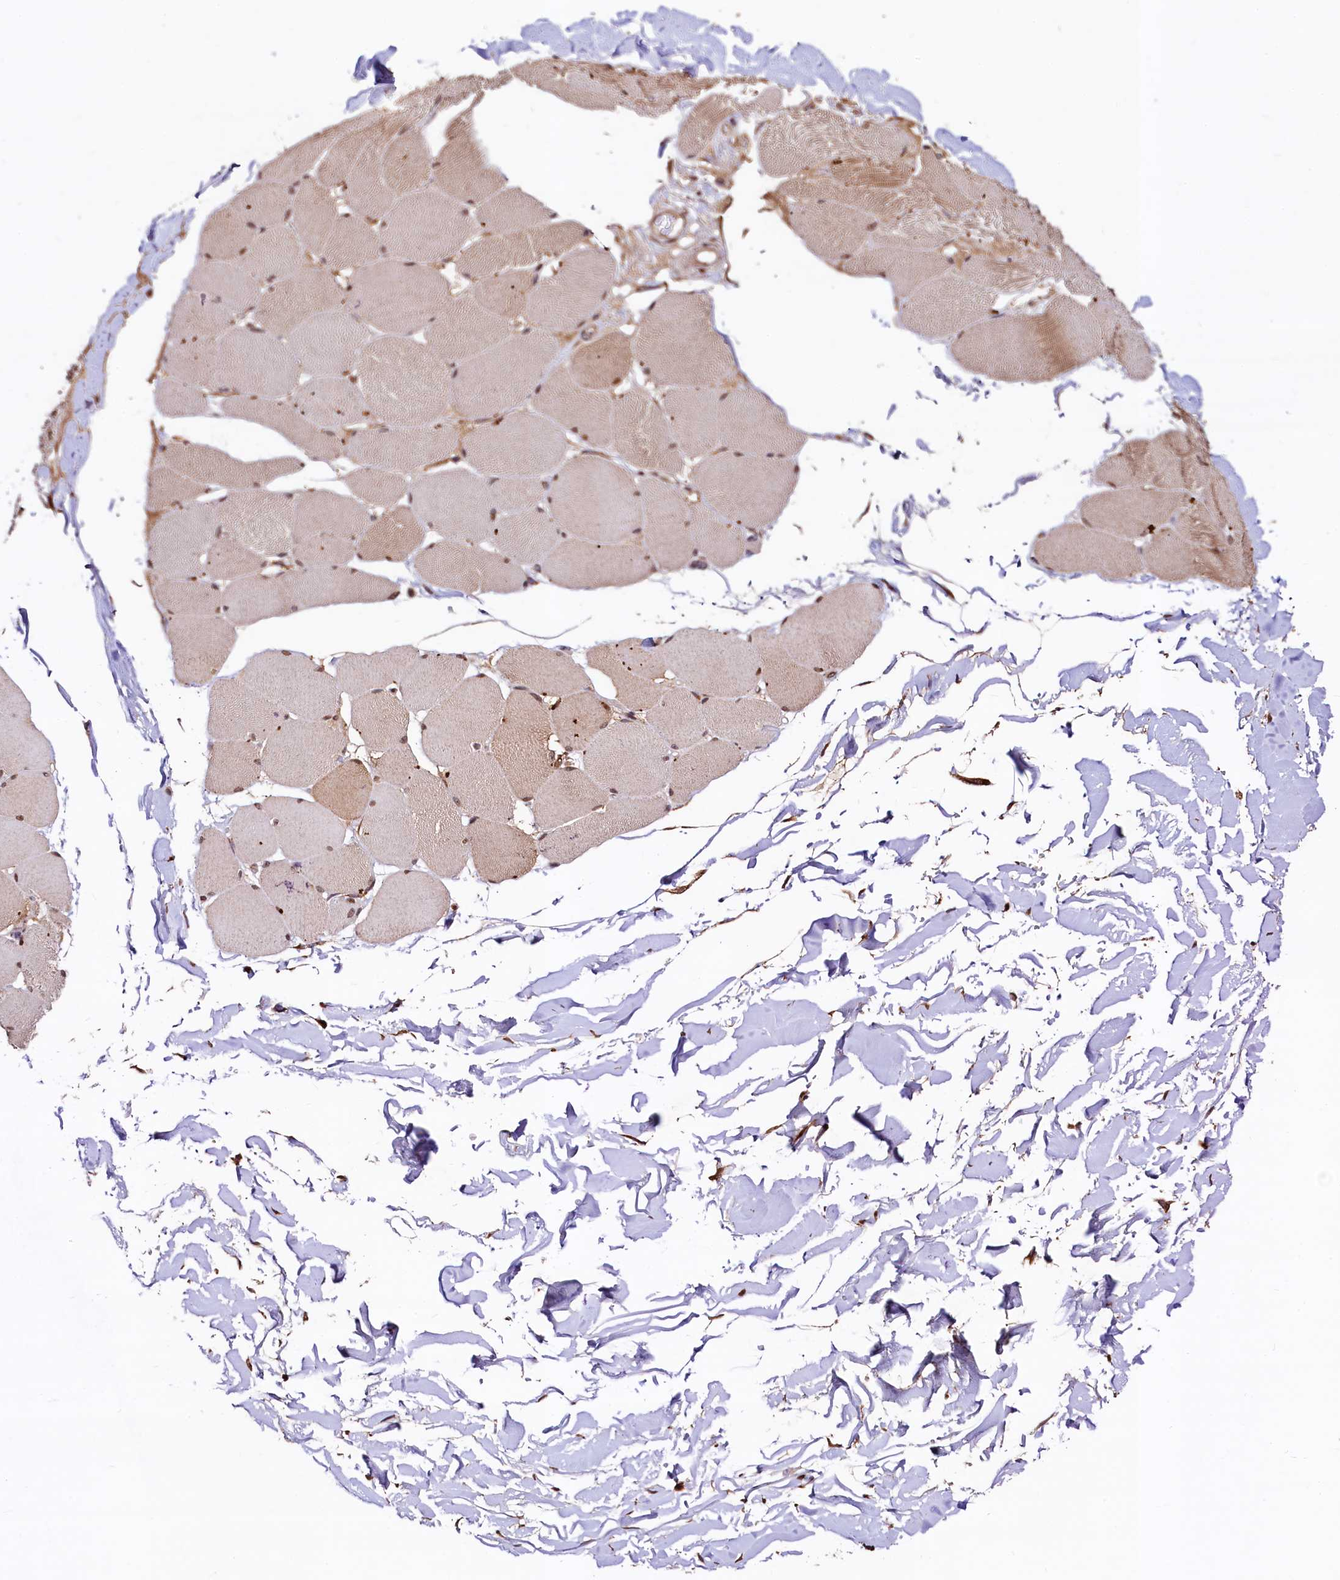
{"staining": {"intensity": "moderate", "quantity": "25%-75%", "location": "cytoplasmic/membranous,nuclear"}, "tissue": "skeletal muscle", "cell_type": "Myocytes", "image_type": "normal", "snomed": [{"axis": "morphology", "description": "Normal tissue, NOS"}, {"axis": "topography", "description": "Skin"}, {"axis": "topography", "description": "Skeletal muscle"}], "caption": "Protein expression analysis of benign skeletal muscle displays moderate cytoplasmic/membranous,nuclear staining in about 25%-75% of myocytes. (brown staining indicates protein expression, while blue staining denotes nuclei).", "gene": "C5orf15", "patient": {"sex": "male", "age": 83}}